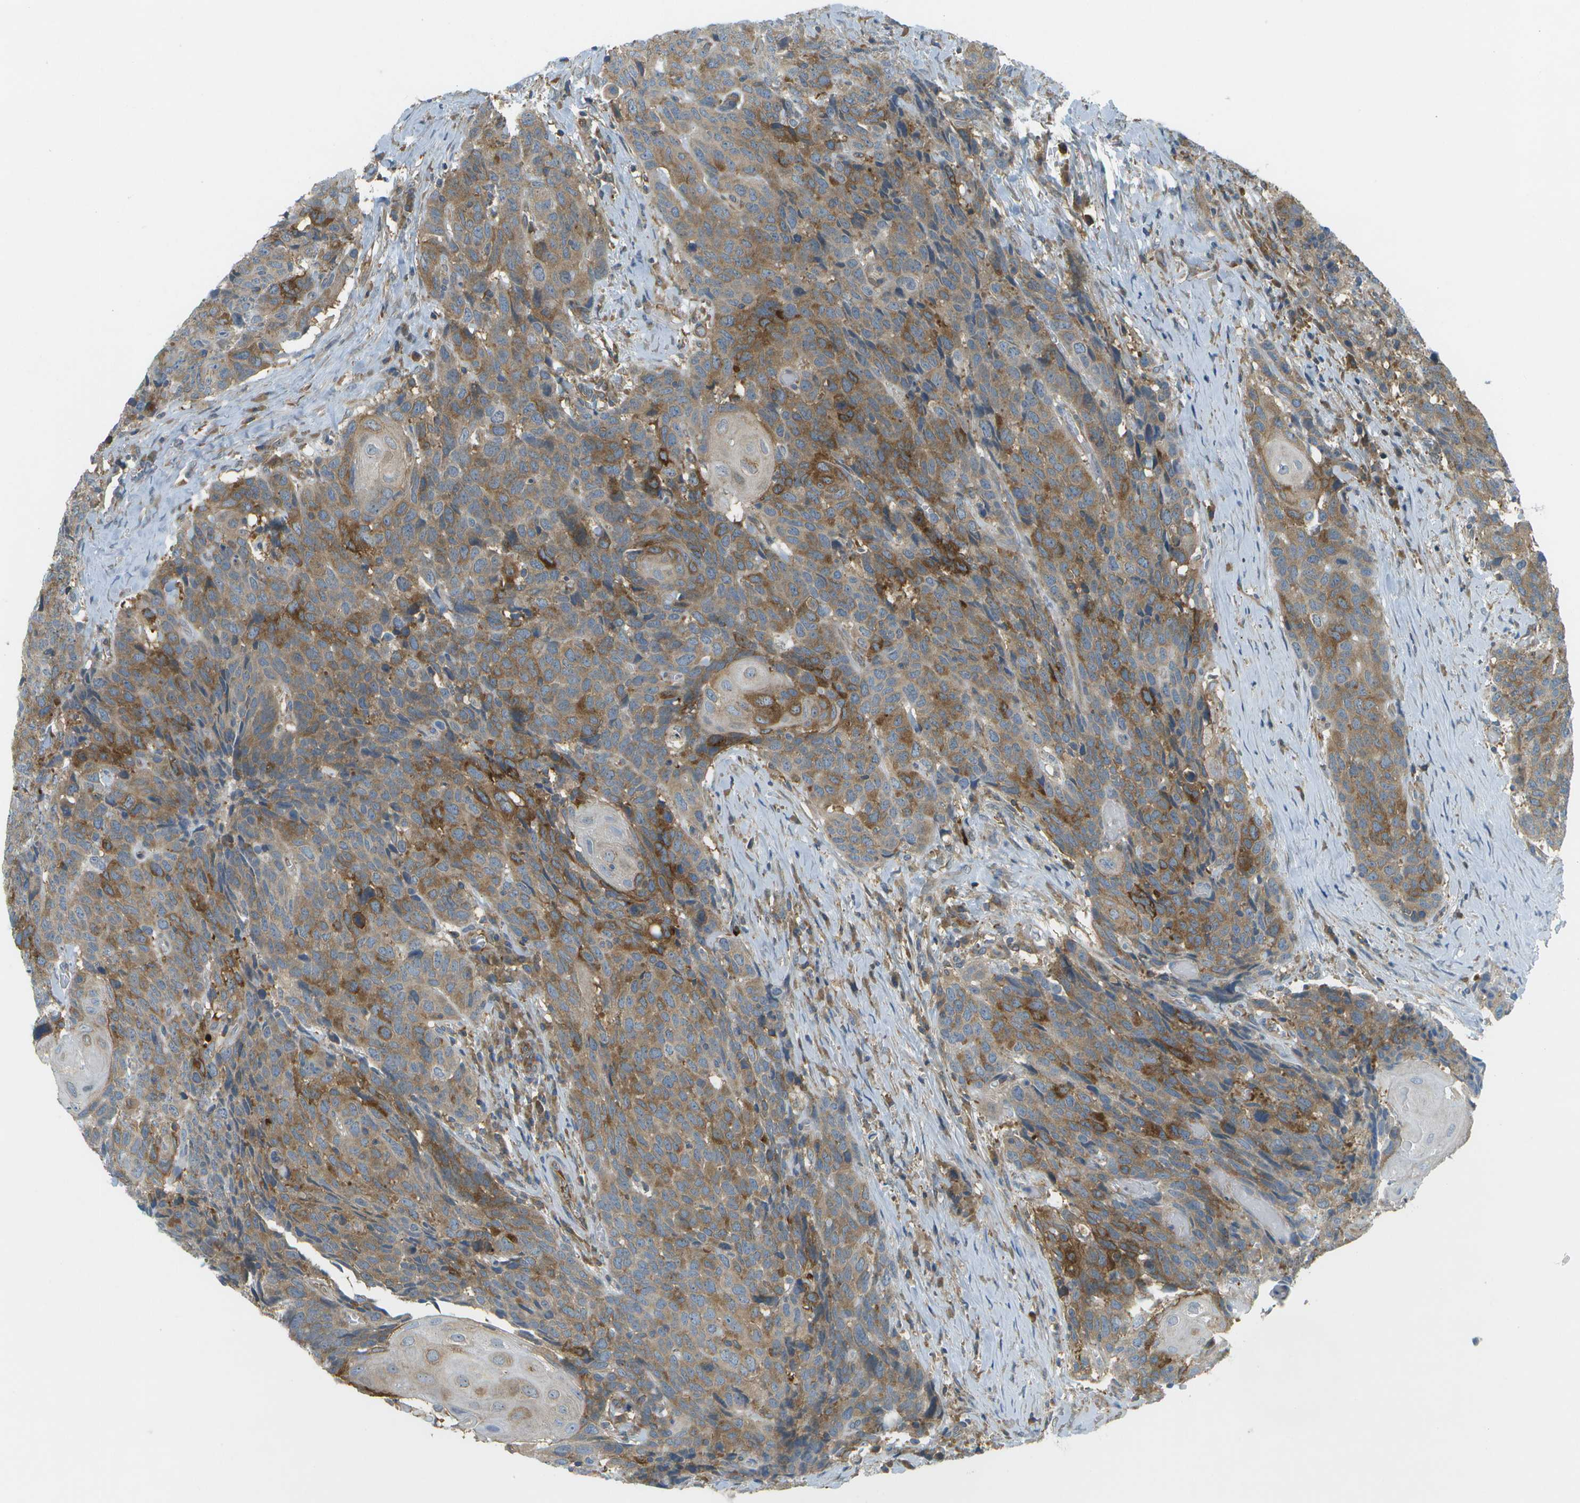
{"staining": {"intensity": "moderate", "quantity": ">75%", "location": "cytoplasmic/membranous"}, "tissue": "head and neck cancer", "cell_type": "Tumor cells", "image_type": "cancer", "snomed": [{"axis": "morphology", "description": "Squamous cell carcinoma, NOS"}, {"axis": "topography", "description": "Head-Neck"}], "caption": "A medium amount of moderate cytoplasmic/membranous positivity is seen in approximately >75% of tumor cells in squamous cell carcinoma (head and neck) tissue.", "gene": "WNK2", "patient": {"sex": "male", "age": 66}}